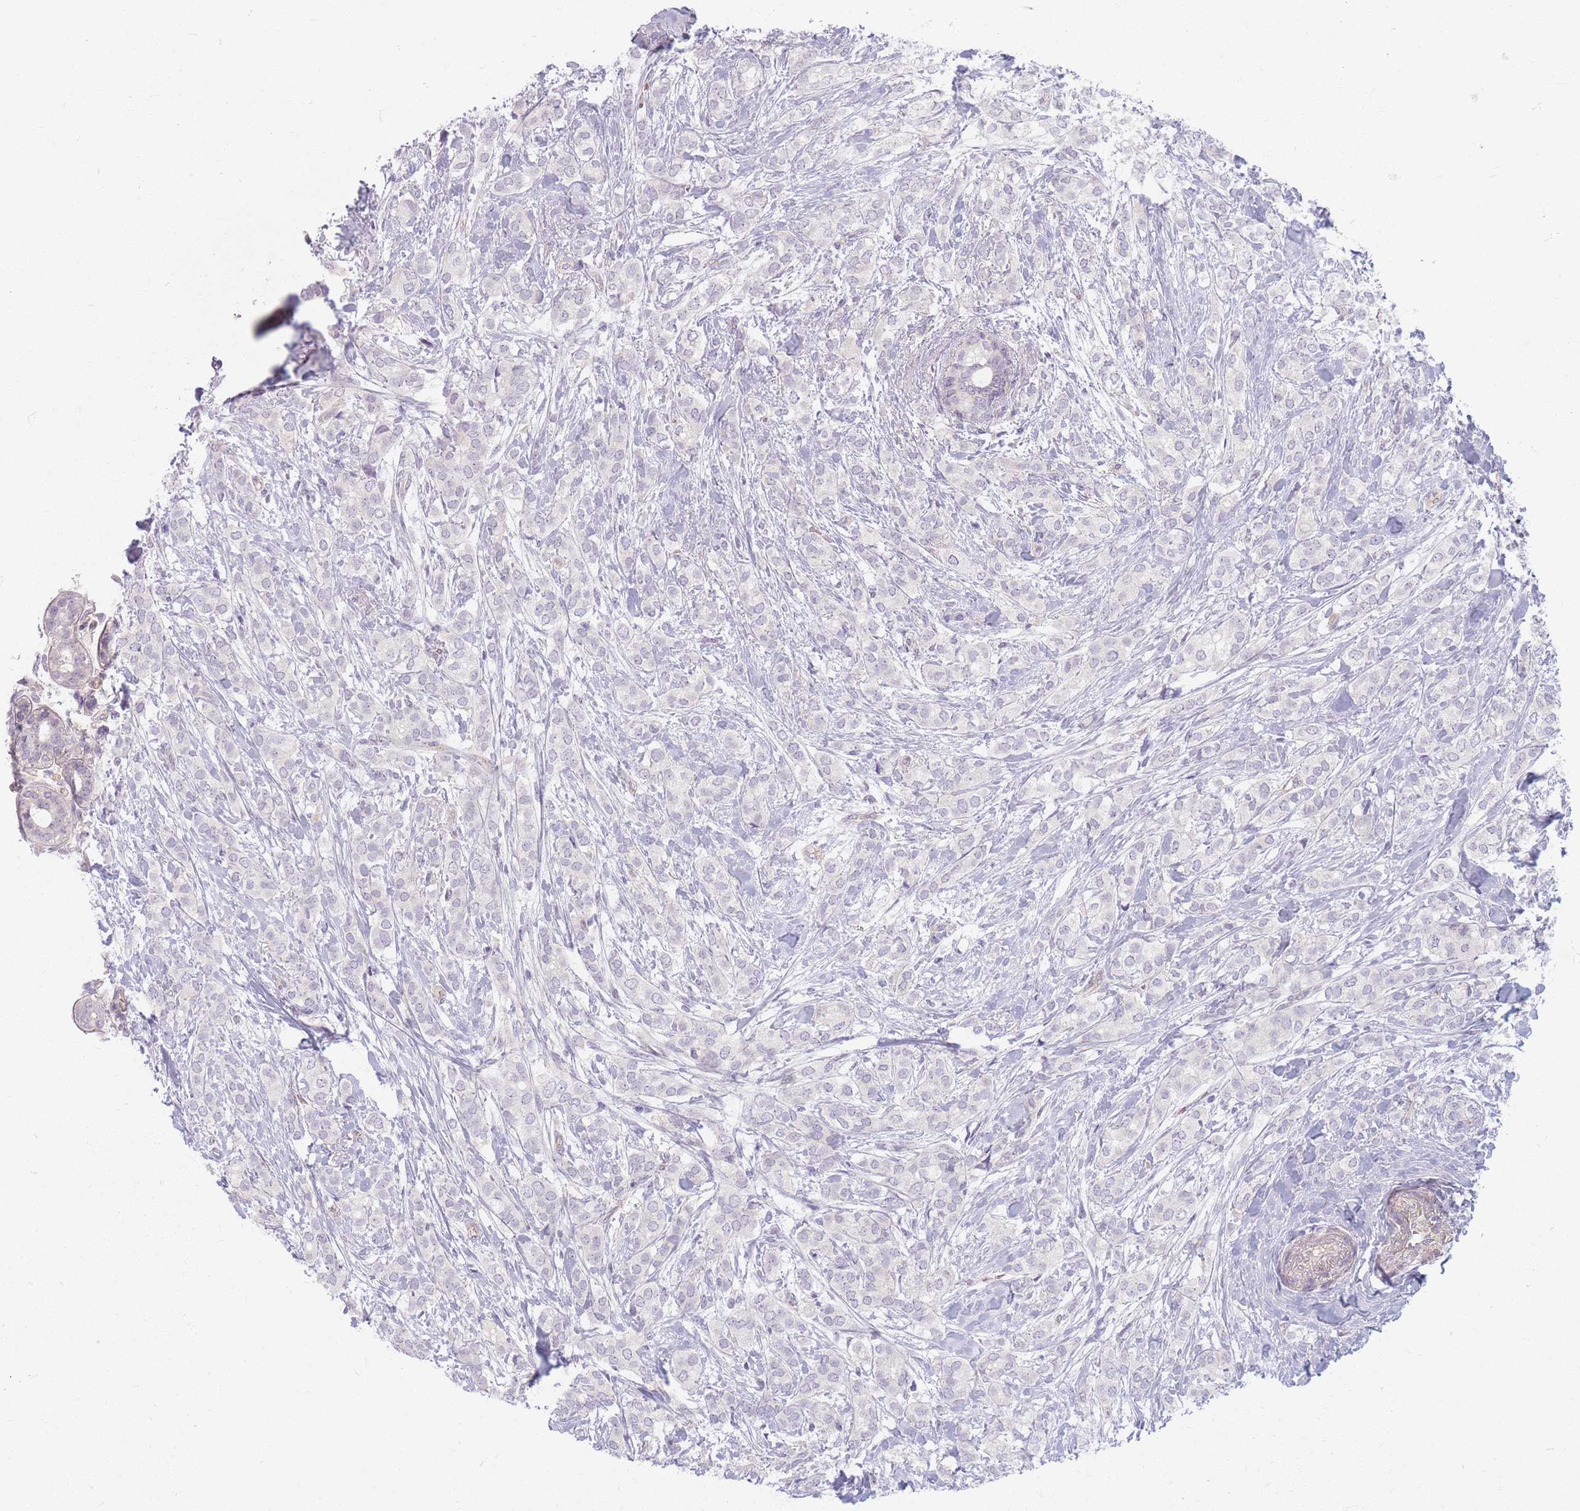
{"staining": {"intensity": "negative", "quantity": "none", "location": "none"}, "tissue": "breast cancer", "cell_type": "Tumor cells", "image_type": "cancer", "snomed": [{"axis": "morphology", "description": "Duct carcinoma"}, {"axis": "topography", "description": "Breast"}], "caption": "A high-resolution image shows IHC staining of invasive ductal carcinoma (breast), which reveals no significant expression in tumor cells.", "gene": "CHCHD7", "patient": {"sex": "female", "age": 73}}